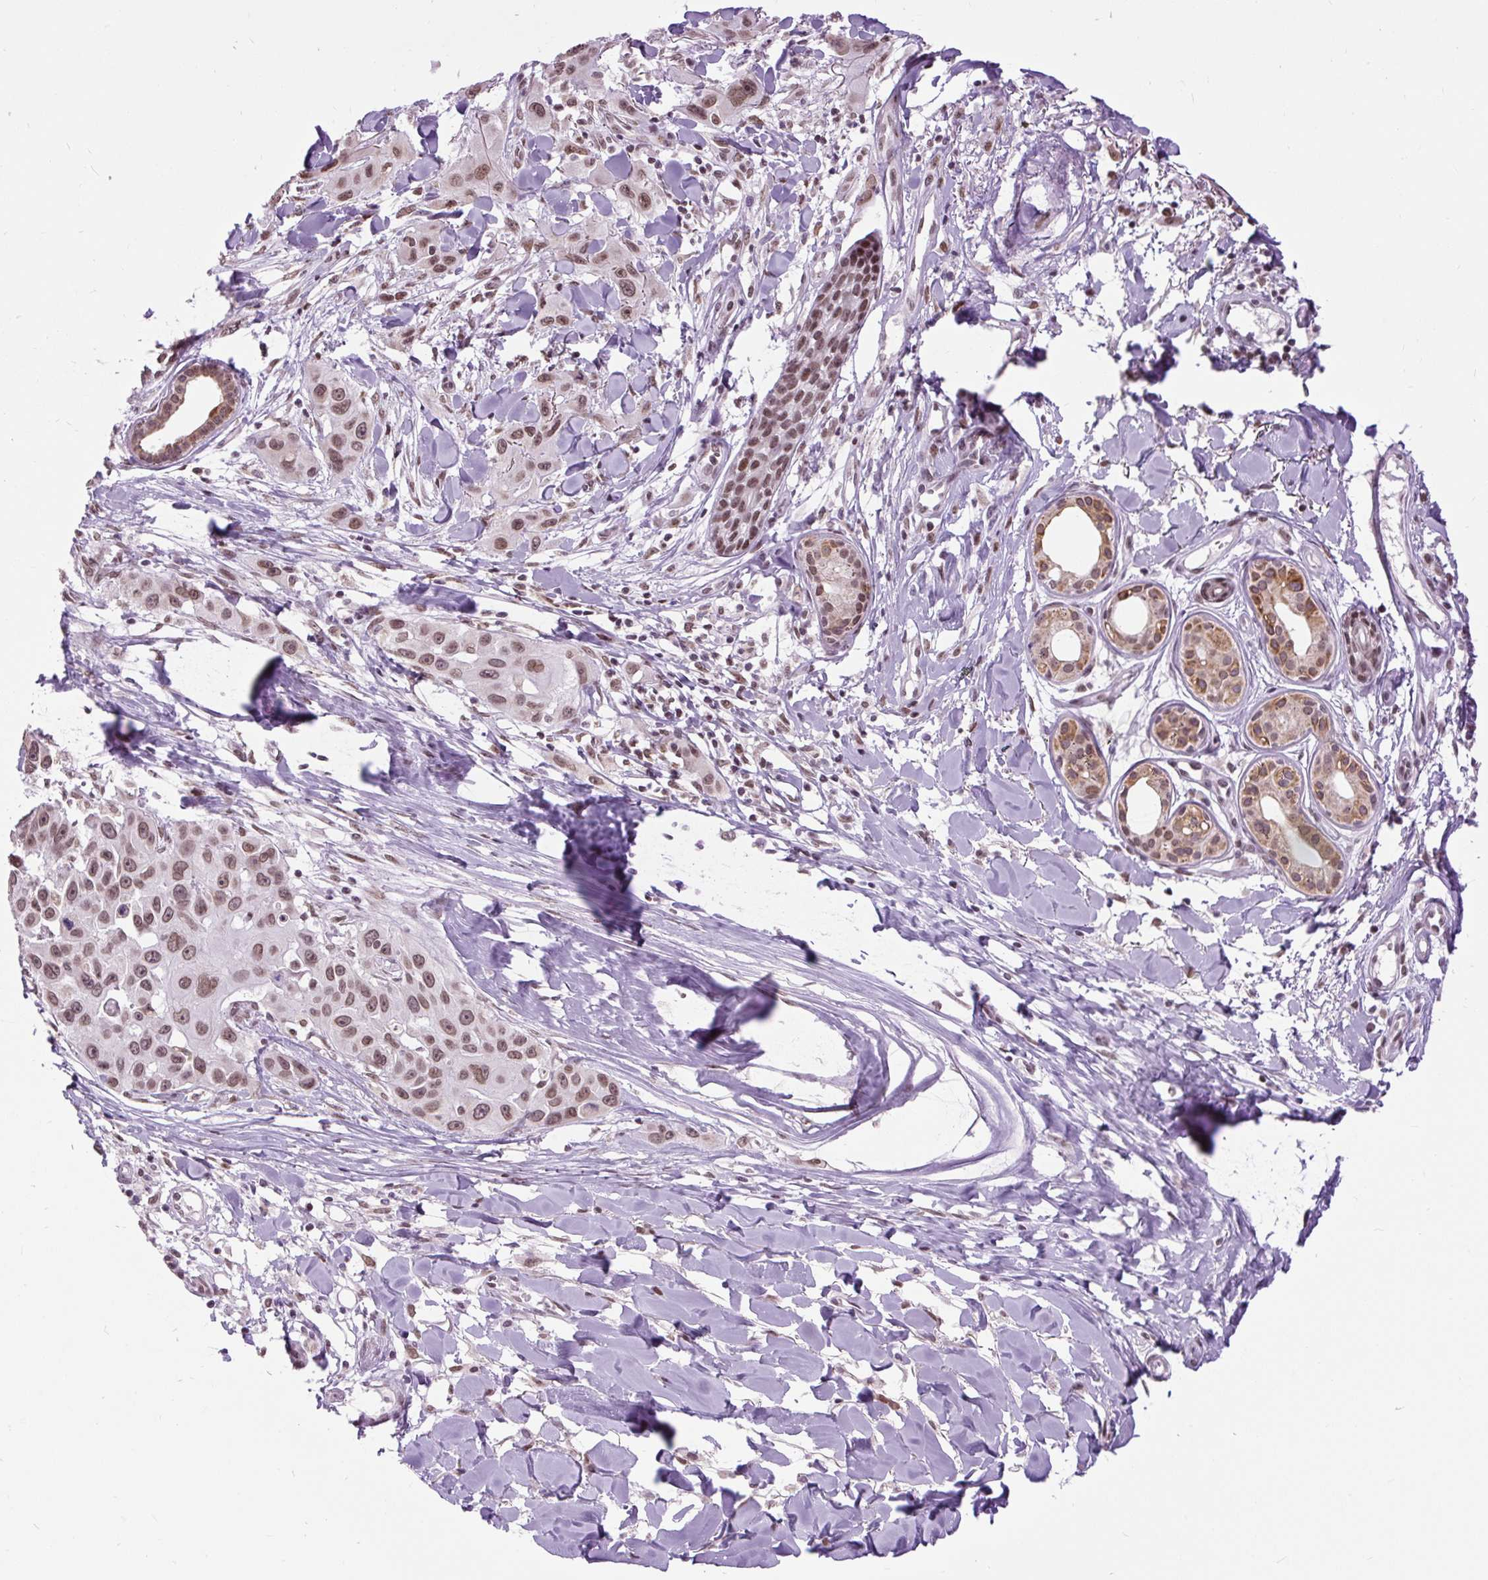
{"staining": {"intensity": "moderate", "quantity": ">75%", "location": "nuclear"}, "tissue": "skin cancer", "cell_type": "Tumor cells", "image_type": "cancer", "snomed": [{"axis": "morphology", "description": "Squamous cell carcinoma, NOS"}, {"axis": "topography", "description": "Skin"}], "caption": "Immunohistochemical staining of human squamous cell carcinoma (skin) shows moderate nuclear protein staining in approximately >75% of tumor cells.", "gene": "ZNF672", "patient": {"sex": "male", "age": 63}}